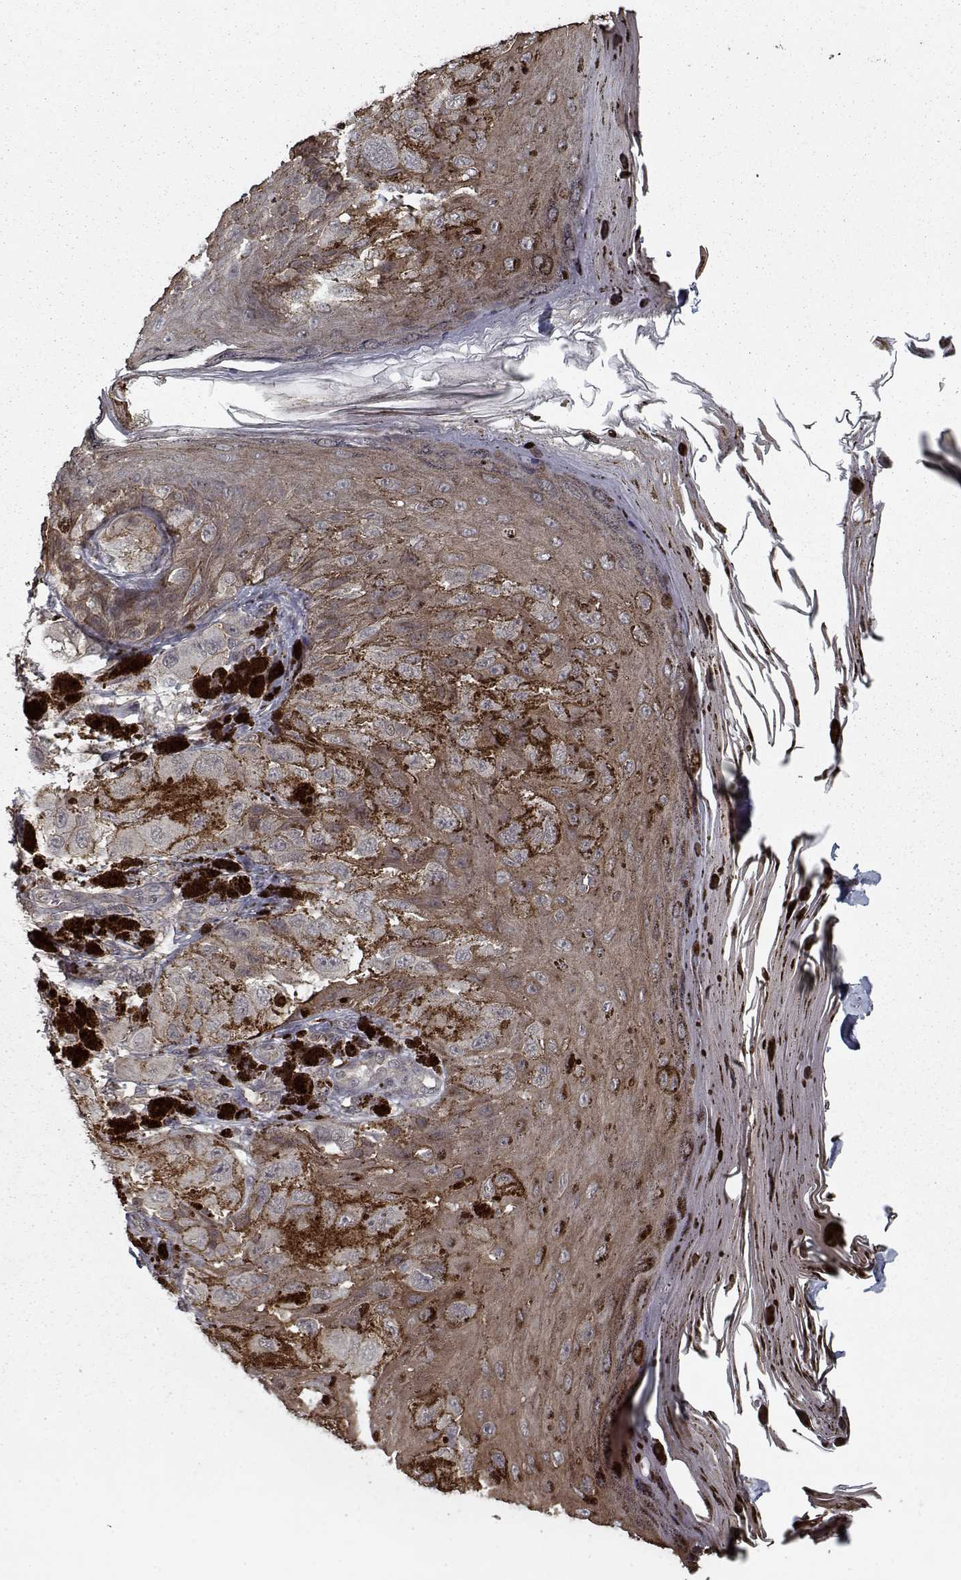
{"staining": {"intensity": "weak", "quantity": "<25%", "location": "cytoplasmic/membranous"}, "tissue": "melanoma", "cell_type": "Tumor cells", "image_type": "cancer", "snomed": [{"axis": "morphology", "description": "Malignant melanoma, NOS"}, {"axis": "topography", "description": "Skin"}], "caption": "Micrograph shows no protein positivity in tumor cells of malignant melanoma tissue.", "gene": "NLK", "patient": {"sex": "male", "age": 36}}